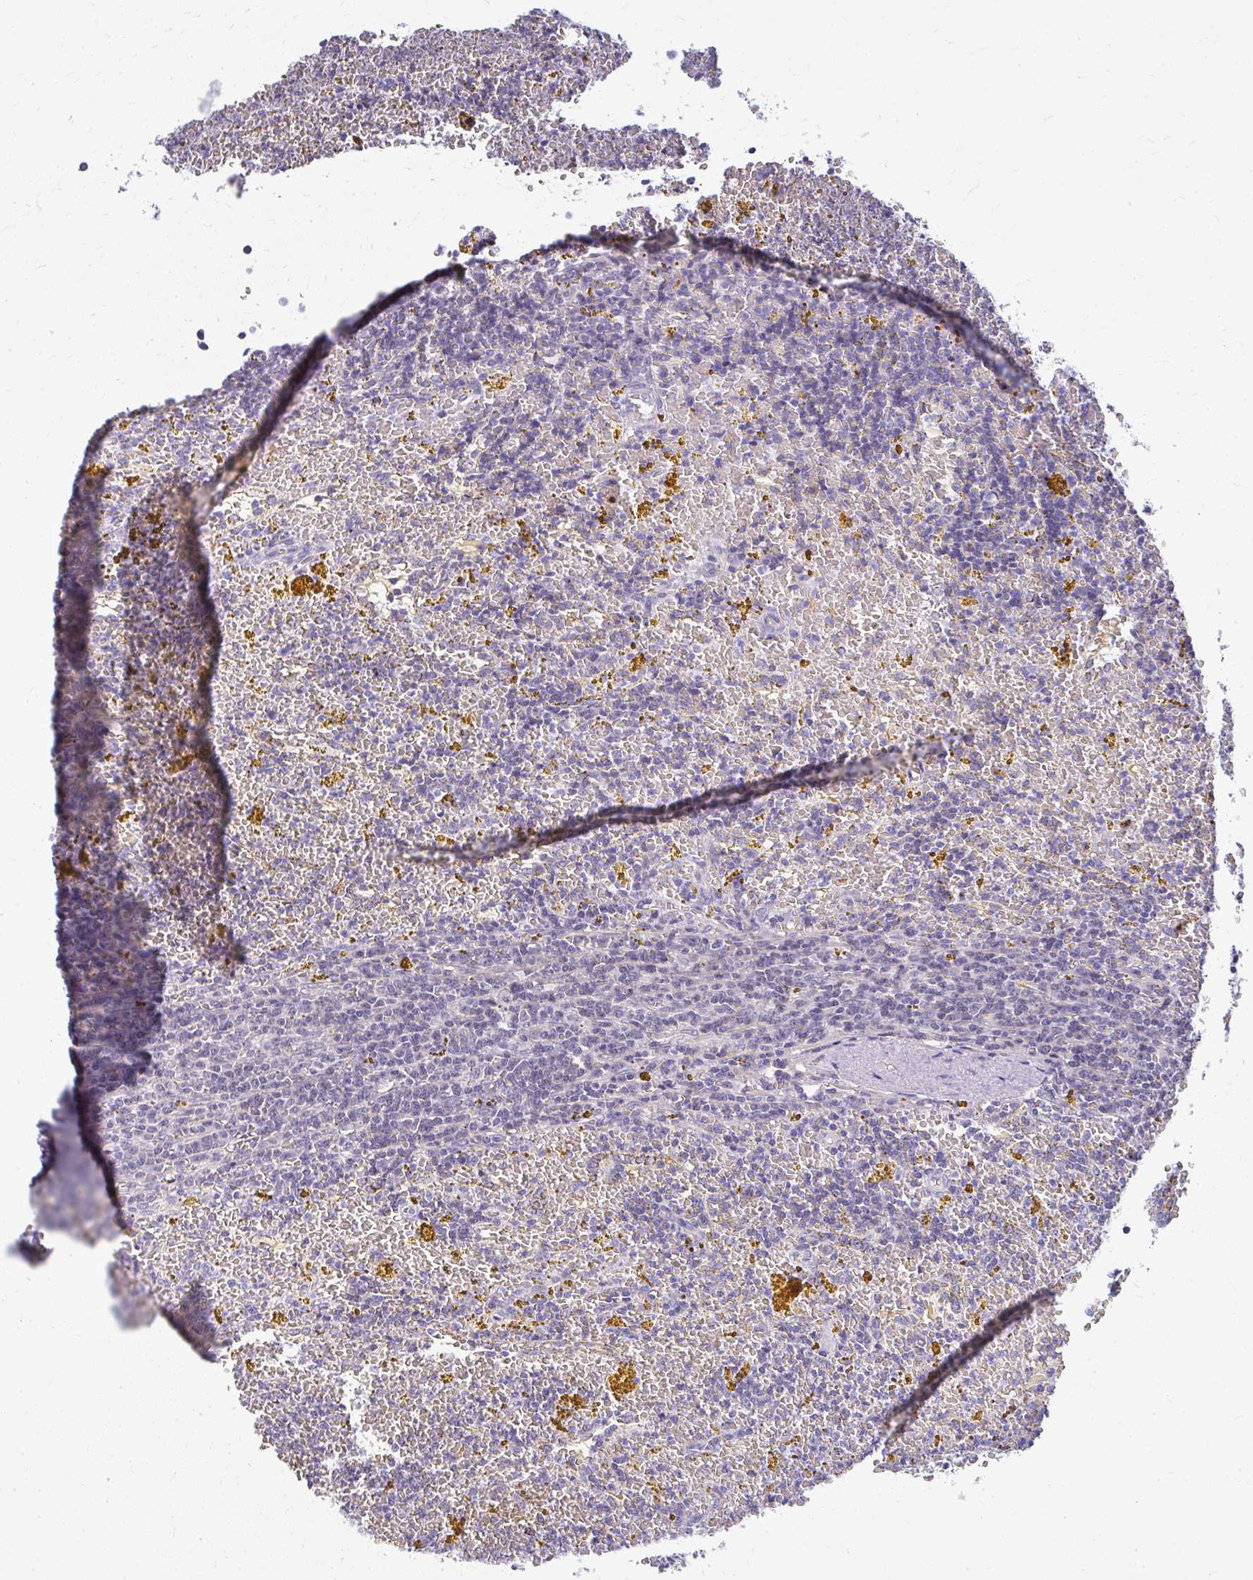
{"staining": {"intensity": "negative", "quantity": "none", "location": "none"}, "tissue": "lymphoma", "cell_type": "Tumor cells", "image_type": "cancer", "snomed": [{"axis": "morphology", "description": "Malignant lymphoma, non-Hodgkin's type, Low grade"}, {"axis": "topography", "description": "Spleen"}, {"axis": "topography", "description": "Lymph node"}], "caption": "DAB immunohistochemical staining of human lymphoma demonstrates no significant positivity in tumor cells.", "gene": "TEX33", "patient": {"sex": "female", "age": 66}}